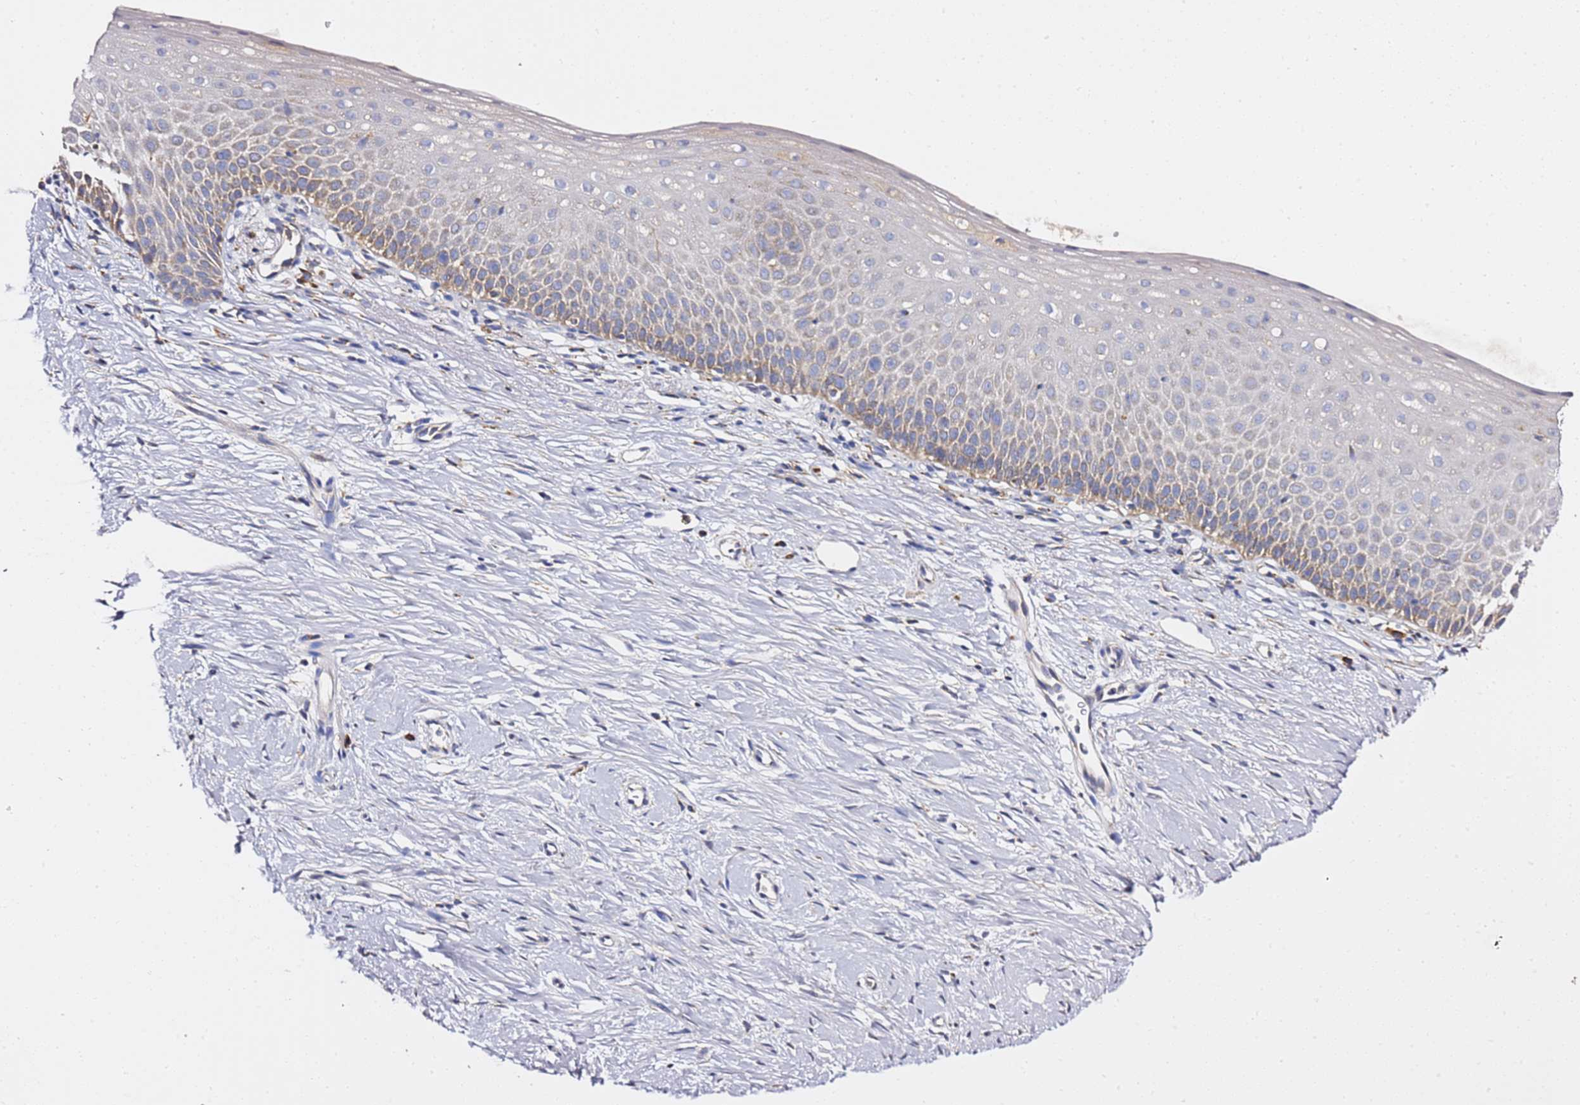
{"staining": {"intensity": "weak", "quantity": "25%-75%", "location": "cytoplasmic/membranous"}, "tissue": "cervix", "cell_type": "Glandular cells", "image_type": "normal", "snomed": [{"axis": "morphology", "description": "Normal tissue, NOS"}, {"axis": "topography", "description": "Cervix"}], "caption": "Benign cervix demonstrates weak cytoplasmic/membranous expression in about 25%-75% of glandular cells (IHC, brightfield microscopy, high magnification)..", "gene": "C19orf12", "patient": {"sex": "female", "age": 57}}